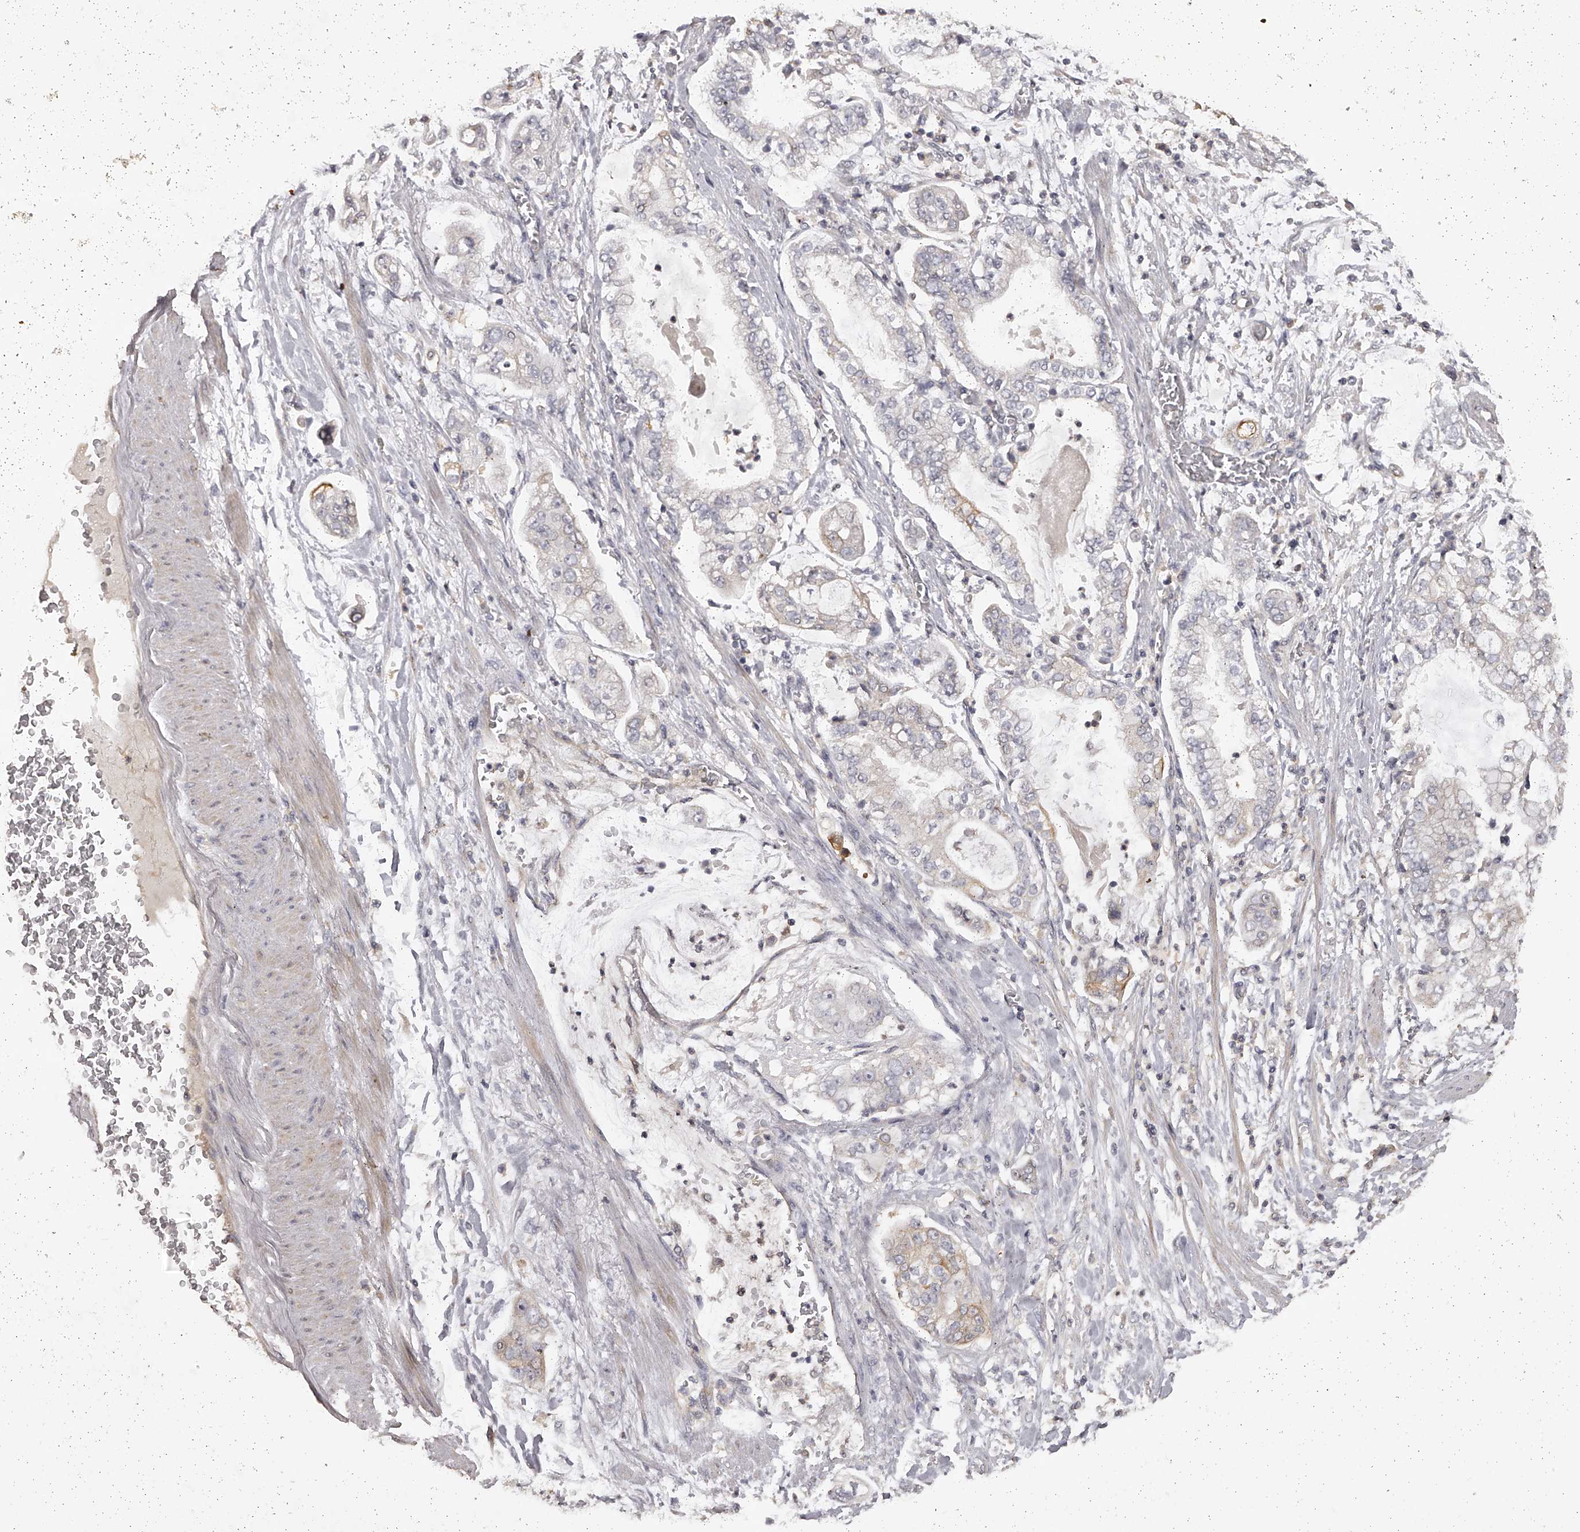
{"staining": {"intensity": "negative", "quantity": "none", "location": "none"}, "tissue": "stomach cancer", "cell_type": "Tumor cells", "image_type": "cancer", "snomed": [{"axis": "morphology", "description": "Adenocarcinoma, NOS"}, {"axis": "topography", "description": "Stomach"}], "caption": "Tumor cells are negative for brown protein staining in stomach cancer.", "gene": "TNN", "patient": {"sex": "male", "age": 76}}